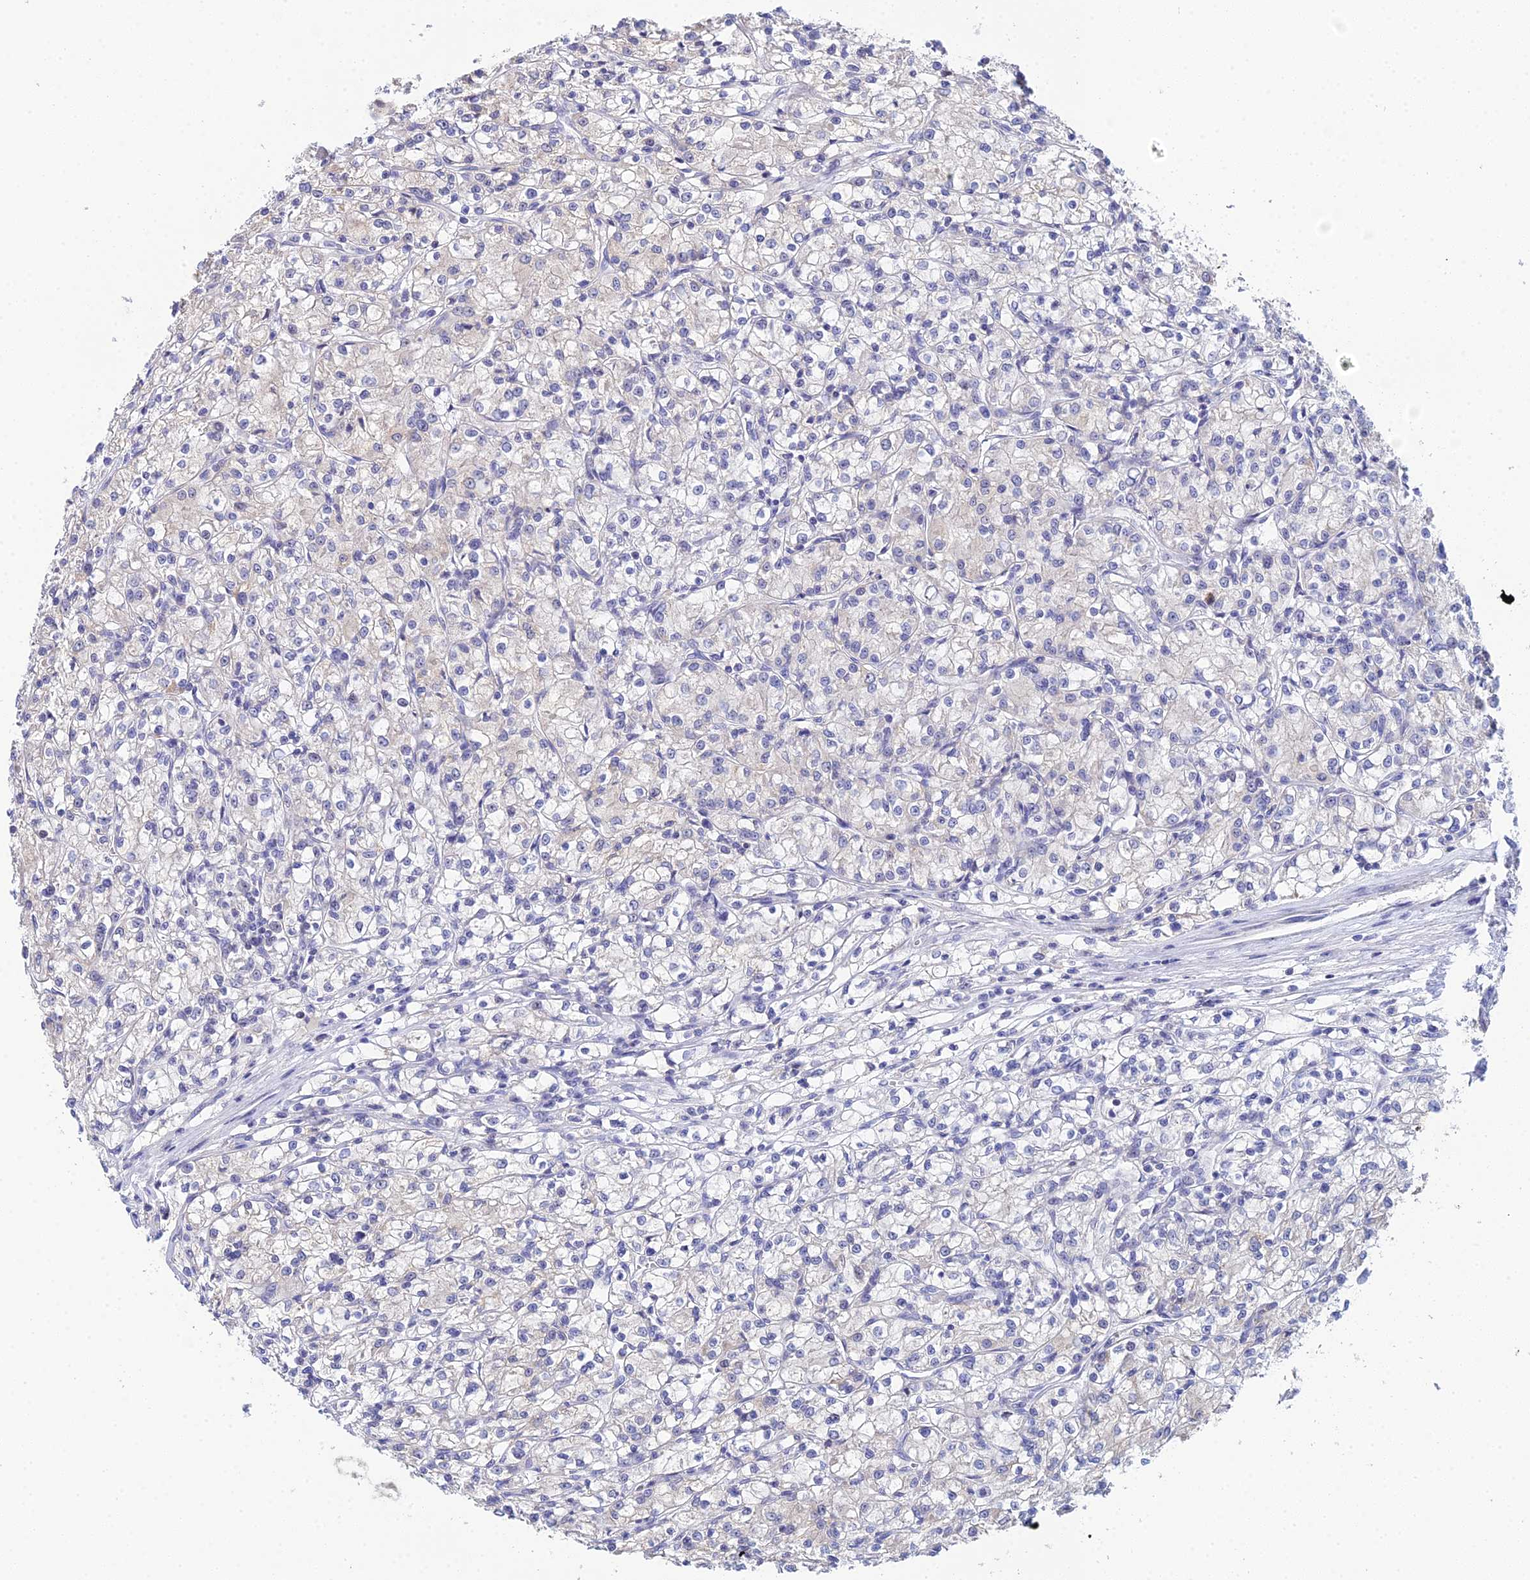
{"staining": {"intensity": "negative", "quantity": "none", "location": "none"}, "tissue": "renal cancer", "cell_type": "Tumor cells", "image_type": "cancer", "snomed": [{"axis": "morphology", "description": "Adenocarcinoma, NOS"}, {"axis": "topography", "description": "Kidney"}], "caption": "Tumor cells show no significant protein expression in renal adenocarcinoma. Nuclei are stained in blue.", "gene": "PLPP4", "patient": {"sex": "female", "age": 59}}